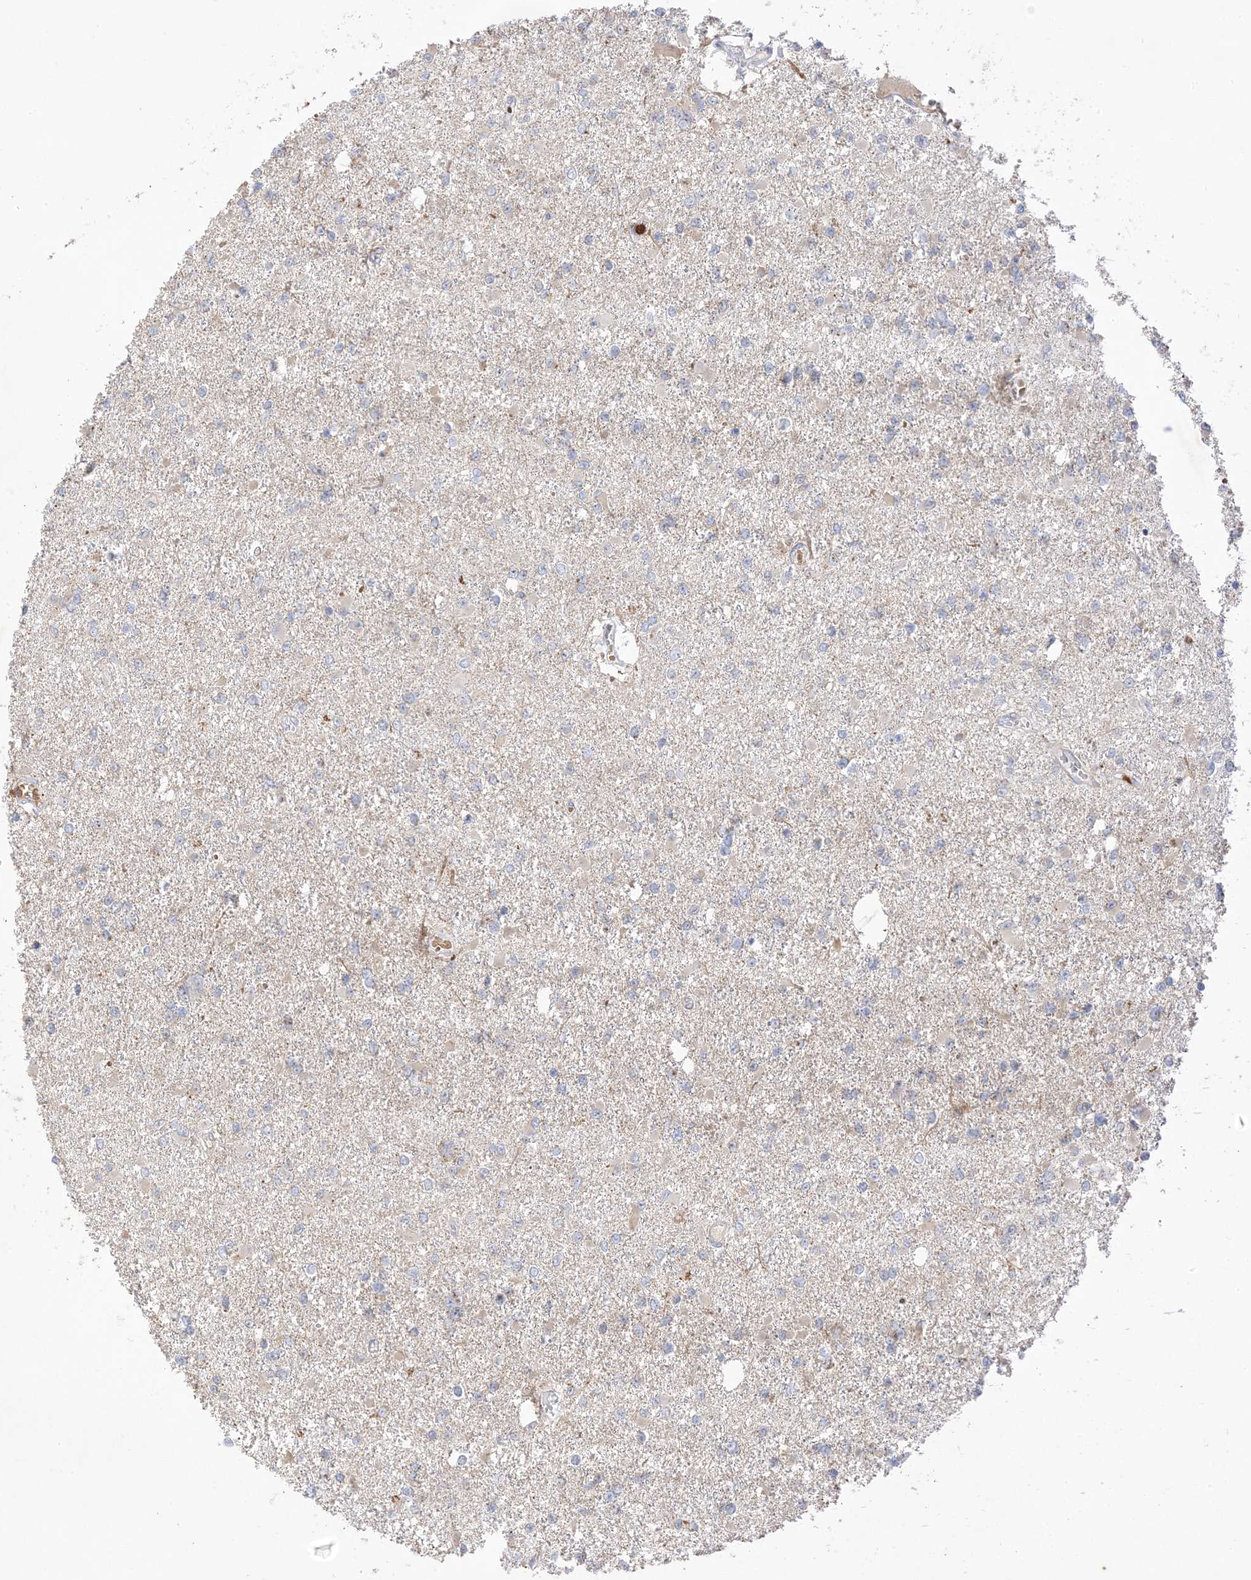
{"staining": {"intensity": "negative", "quantity": "none", "location": "none"}, "tissue": "glioma", "cell_type": "Tumor cells", "image_type": "cancer", "snomed": [{"axis": "morphology", "description": "Glioma, malignant, Low grade"}, {"axis": "topography", "description": "Brain"}], "caption": "Malignant glioma (low-grade) was stained to show a protein in brown. There is no significant staining in tumor cells.", "gene": "DPP9", "patient": {"sex": "female", "age": 22}}